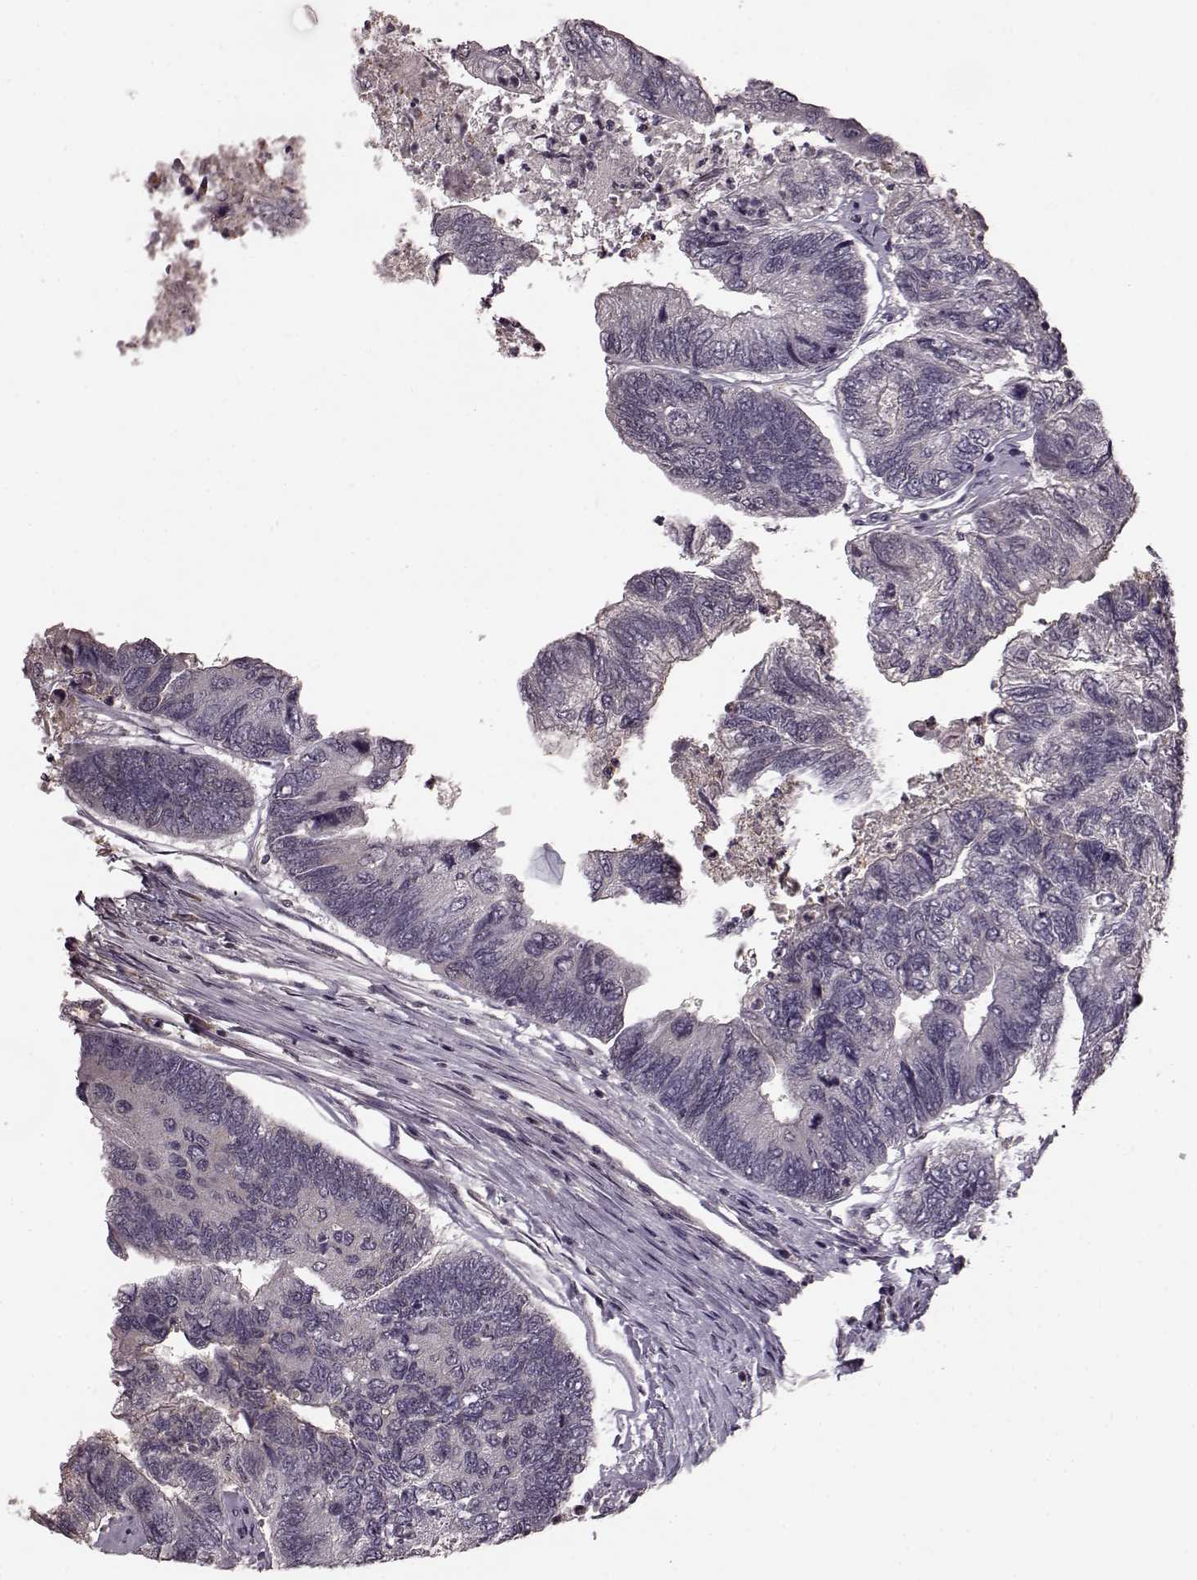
{"staining": {"intensity": "negative", "quantity": "none", "location": "none"}, "tissue": "colorectal cancer", "cell_type": "Tumor cells", "image_type": "cancer", "snomed": [{"axis": "morphology", "description": "Adenocarcinoma, NOS"}, {"axis": "topography", "description": "Colon"}], "caption": "High power microscopy image of an IHC photomicrograph of colorectal cancer (adenocarcinoma), revealing no significant expression in tumor cells.", "gene": "NRL", "patient": {"sex": "female", "age": 67}}